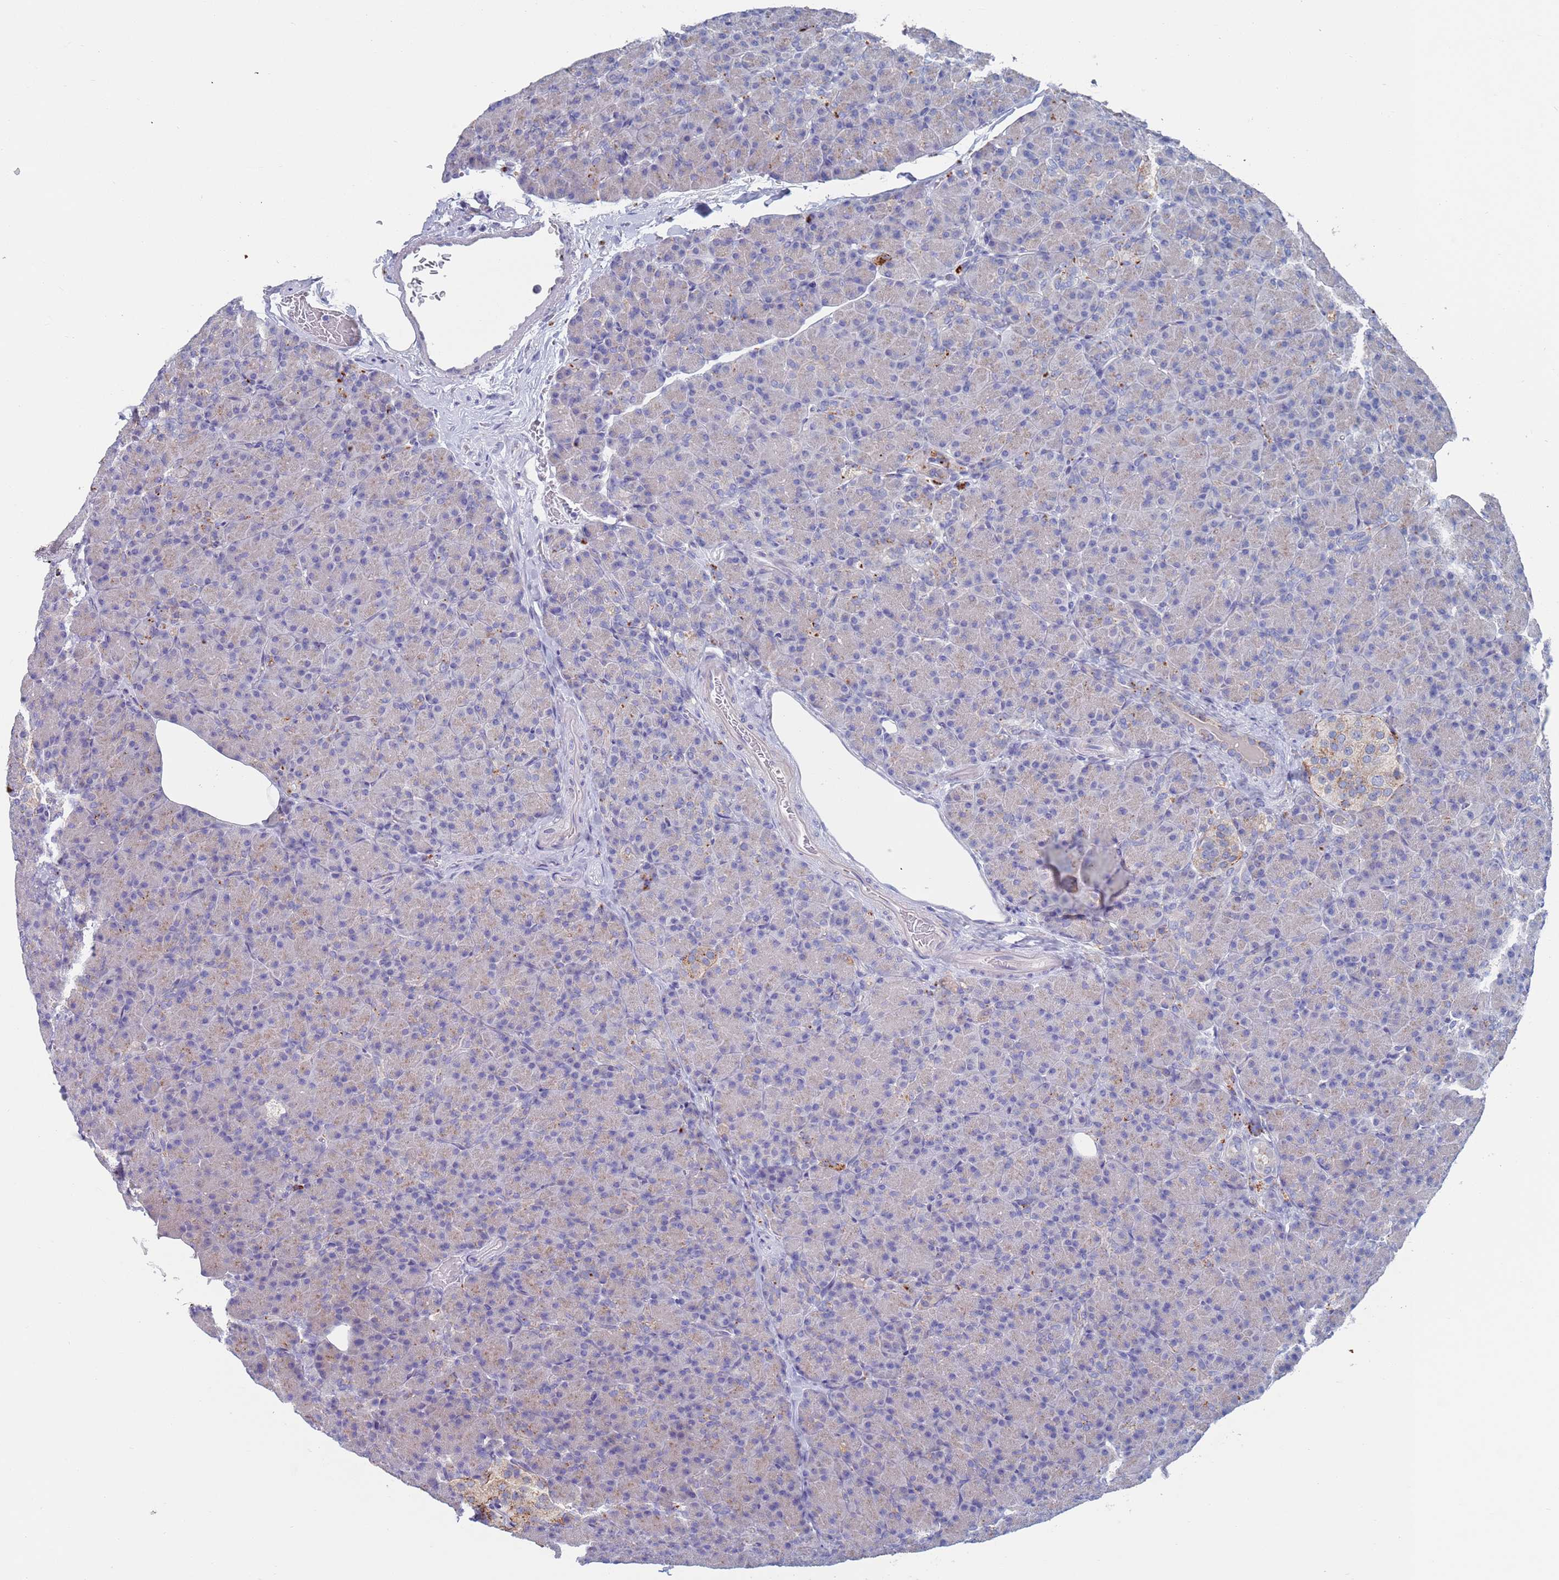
{"staining": {"intensity": "negative", "quantity": "none", "location": "none"}, "tissue": "pancreas", "cell_type": "Exocrine glandular cells", "image_type": "normal", "snomed": [{"axis": "morphology", "description": "Normal tissue, NOS"}, {"axis": "topography", "description": "Pancreas"}], "caption": "The IHC histopathology image has no significant positivity in exocrine glandular cells of pancreas. Brightfield microscopy of immunohistochemistry stained with DAB (brown) and hematoxylin (blue), captured at high magnification.", "gene": "FUCA1", "patient": {"sex": "female", "age": 43}}